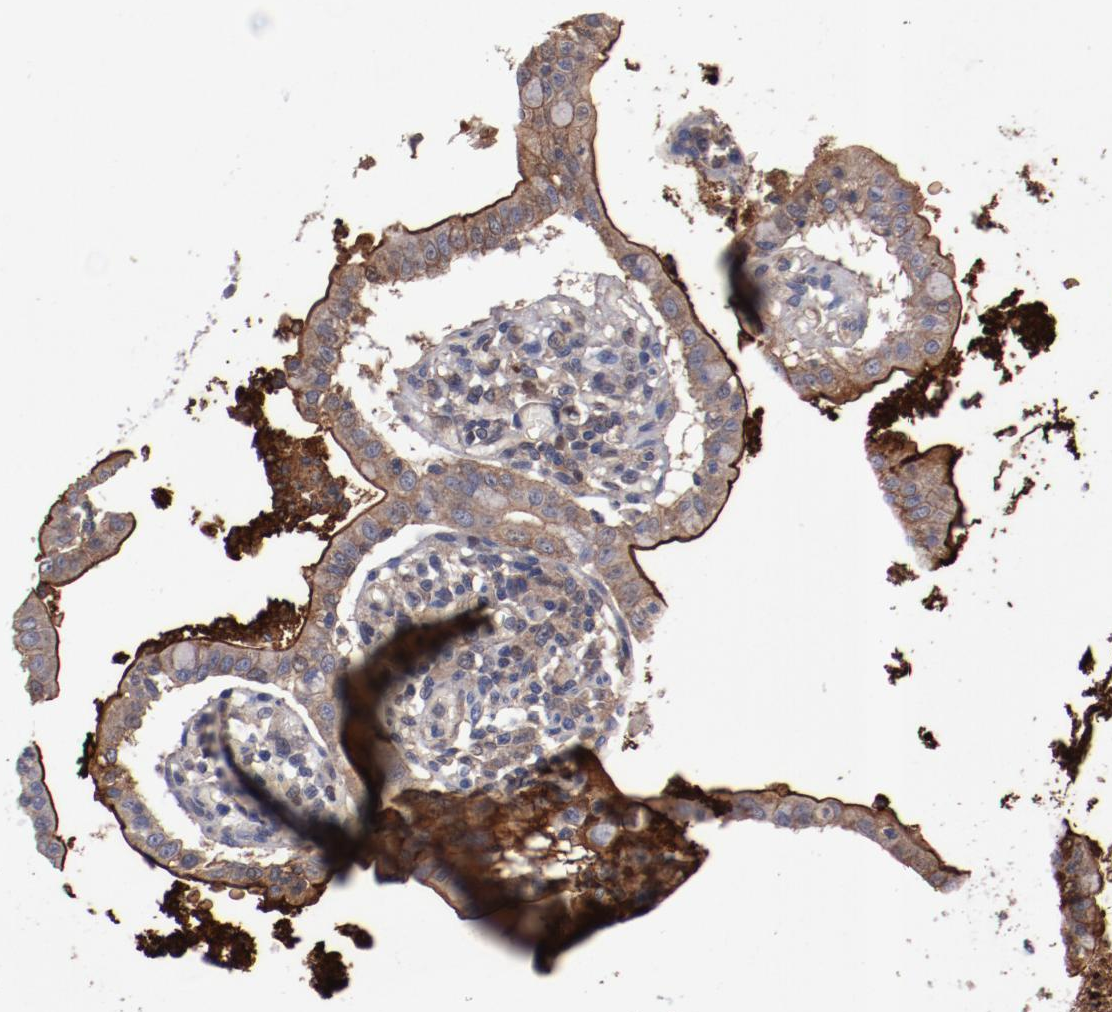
{"staining": {"intensity": "moderate", "quantity": ">75%", "location": "cytoplasmic/membranous"}, "tissue": "small intestine", "cell_type": "Glandular cells", "image_type": "normal", "snomed": [{"axis": "morphology", "description": "Normal tissue, NOS"}, {"axis": "topography", "description": "Small intestine"}], "caption": "Moderate cytoplasmic/membranous positivity is appreciated in about >75% of glandular cells in unremarkable small intestine.", "gene": "DNAAF2", "patient": {"sex": "female", "age": 61}}